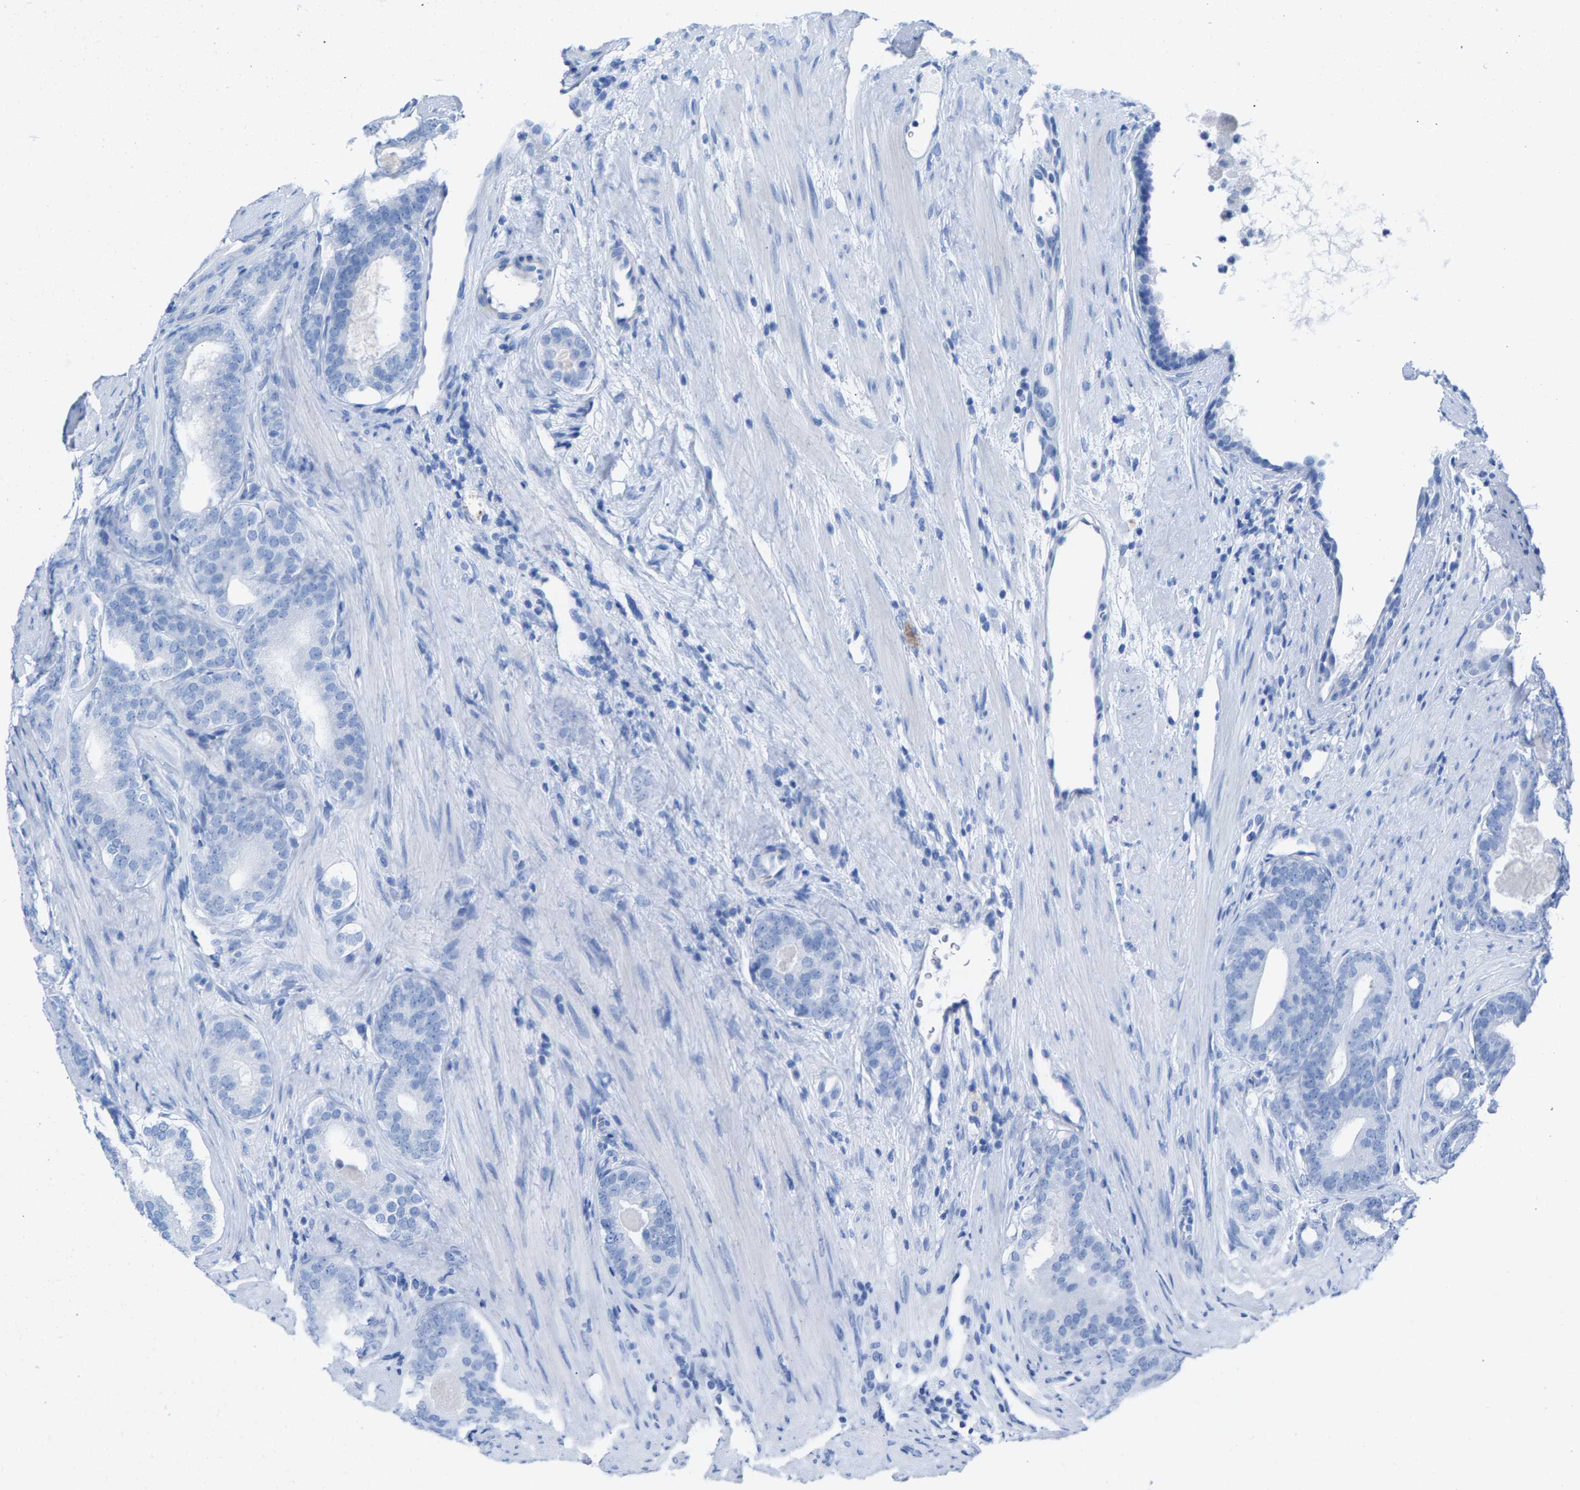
{"staining": {"intensity": "negative", "quantity": "none", "location": "none"}, "tissue": "prostate cancer", "cell_type": "Tumor cells", "image_type": "cancer", "snomed": [{"axis": "morphology", "description": "Adenocarcinoma, High grade"}, {"axis": "topography", "description": "Prostate"}], "caption": "Image shows no significant protein positivity in tumor cells of prostate high-grade adenocarcinoma.", "gene": "CPA1", "patient": {"sex": "male", "age": 60}}